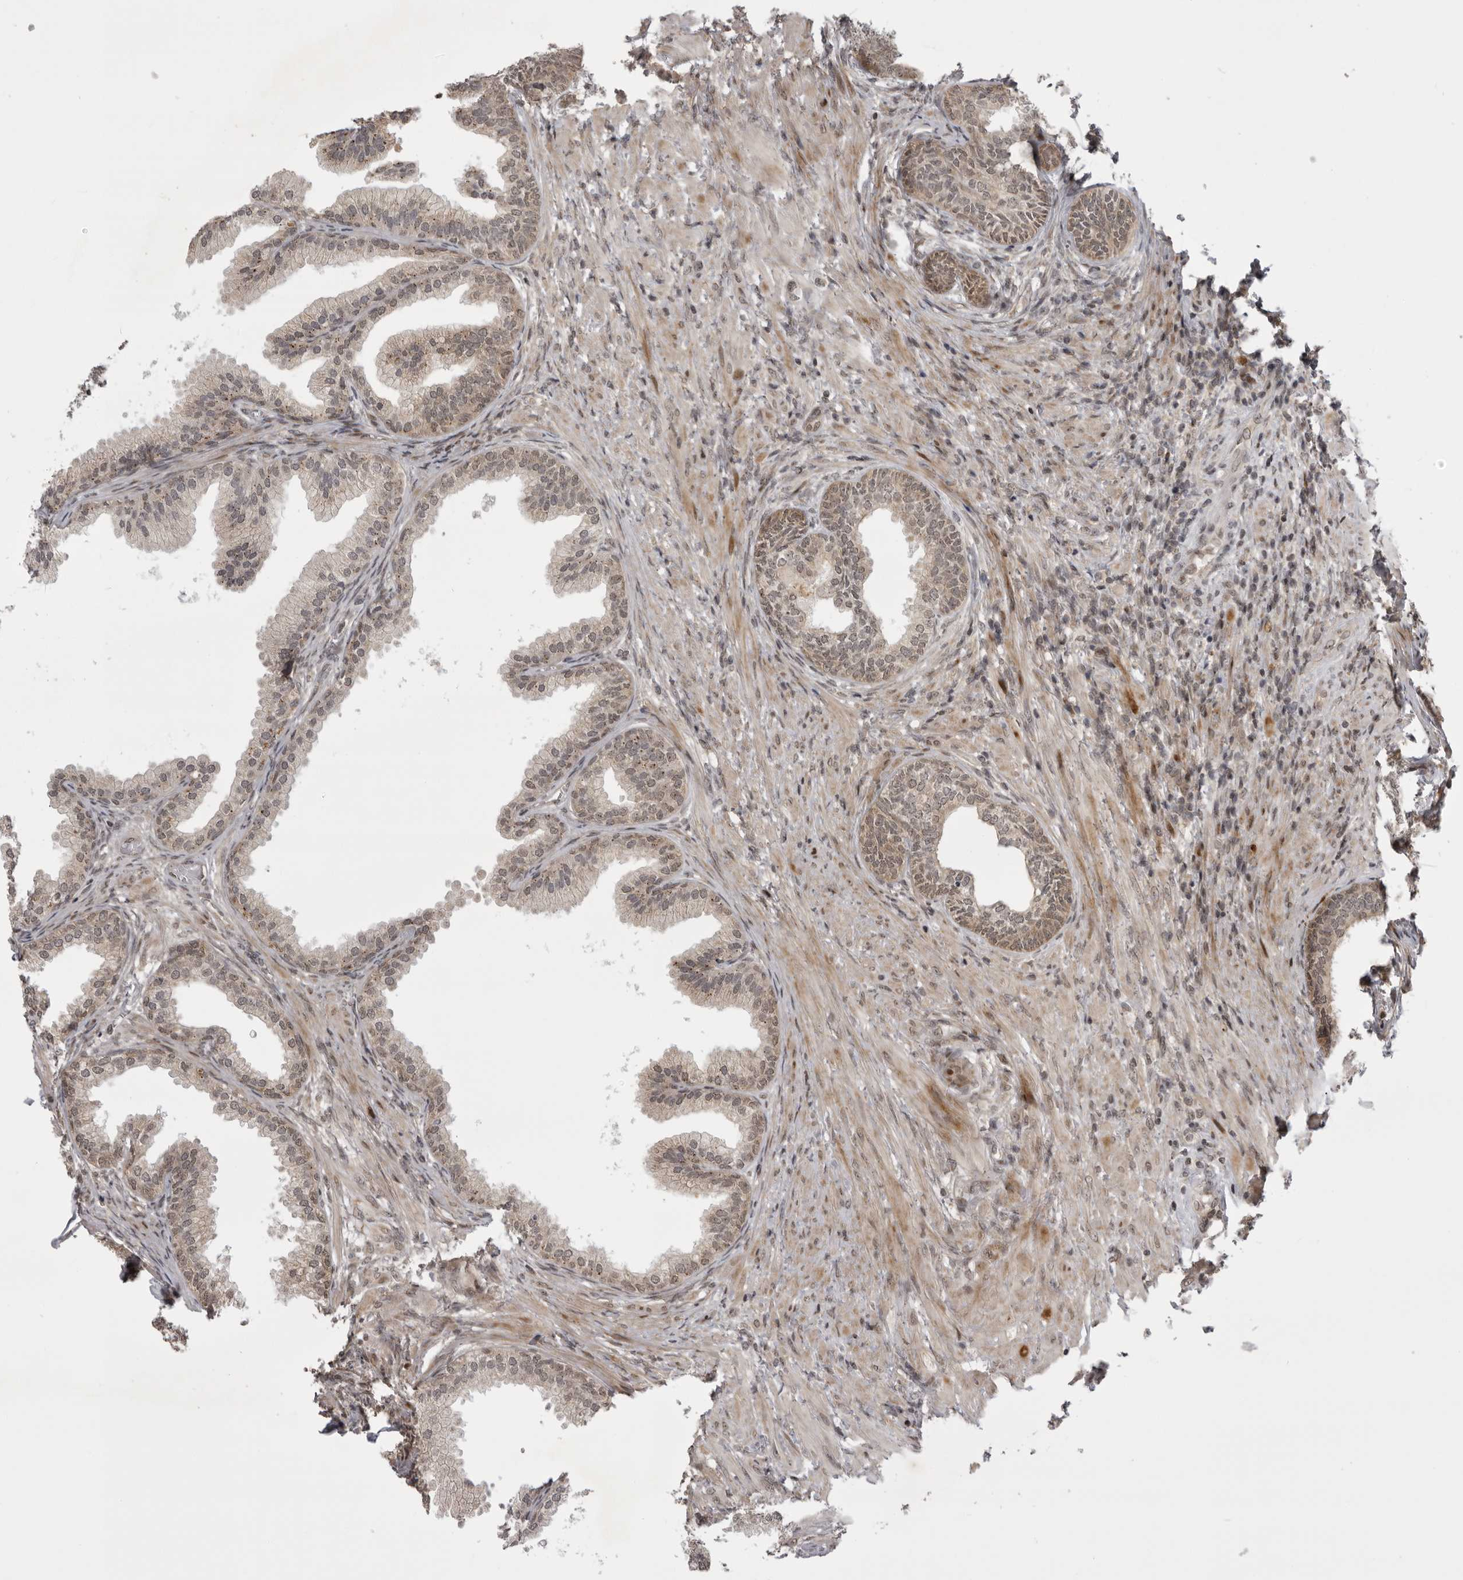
{"staining": {"intensity": "moderate", "quantity": ">75%", "location": "cytoplasmic/membranous,nuclear"}, "tissue": "prostate", "cell_type": "Glandular cells", "image_type": "normal", "snomed": [{"axis": "morphology", "description": "Normal tissue, NOS"}, {"axis": "topography", "description": "Prostate"}], "caption": "Prostate was stained to show a protein in brown. There is medium levels of moderate cytoplasmic/membranous,nuclear positivity in approximately >75% of glandular cells.", "gene": "C1orf109", "patient": {"sex": "male", "age": 76}}